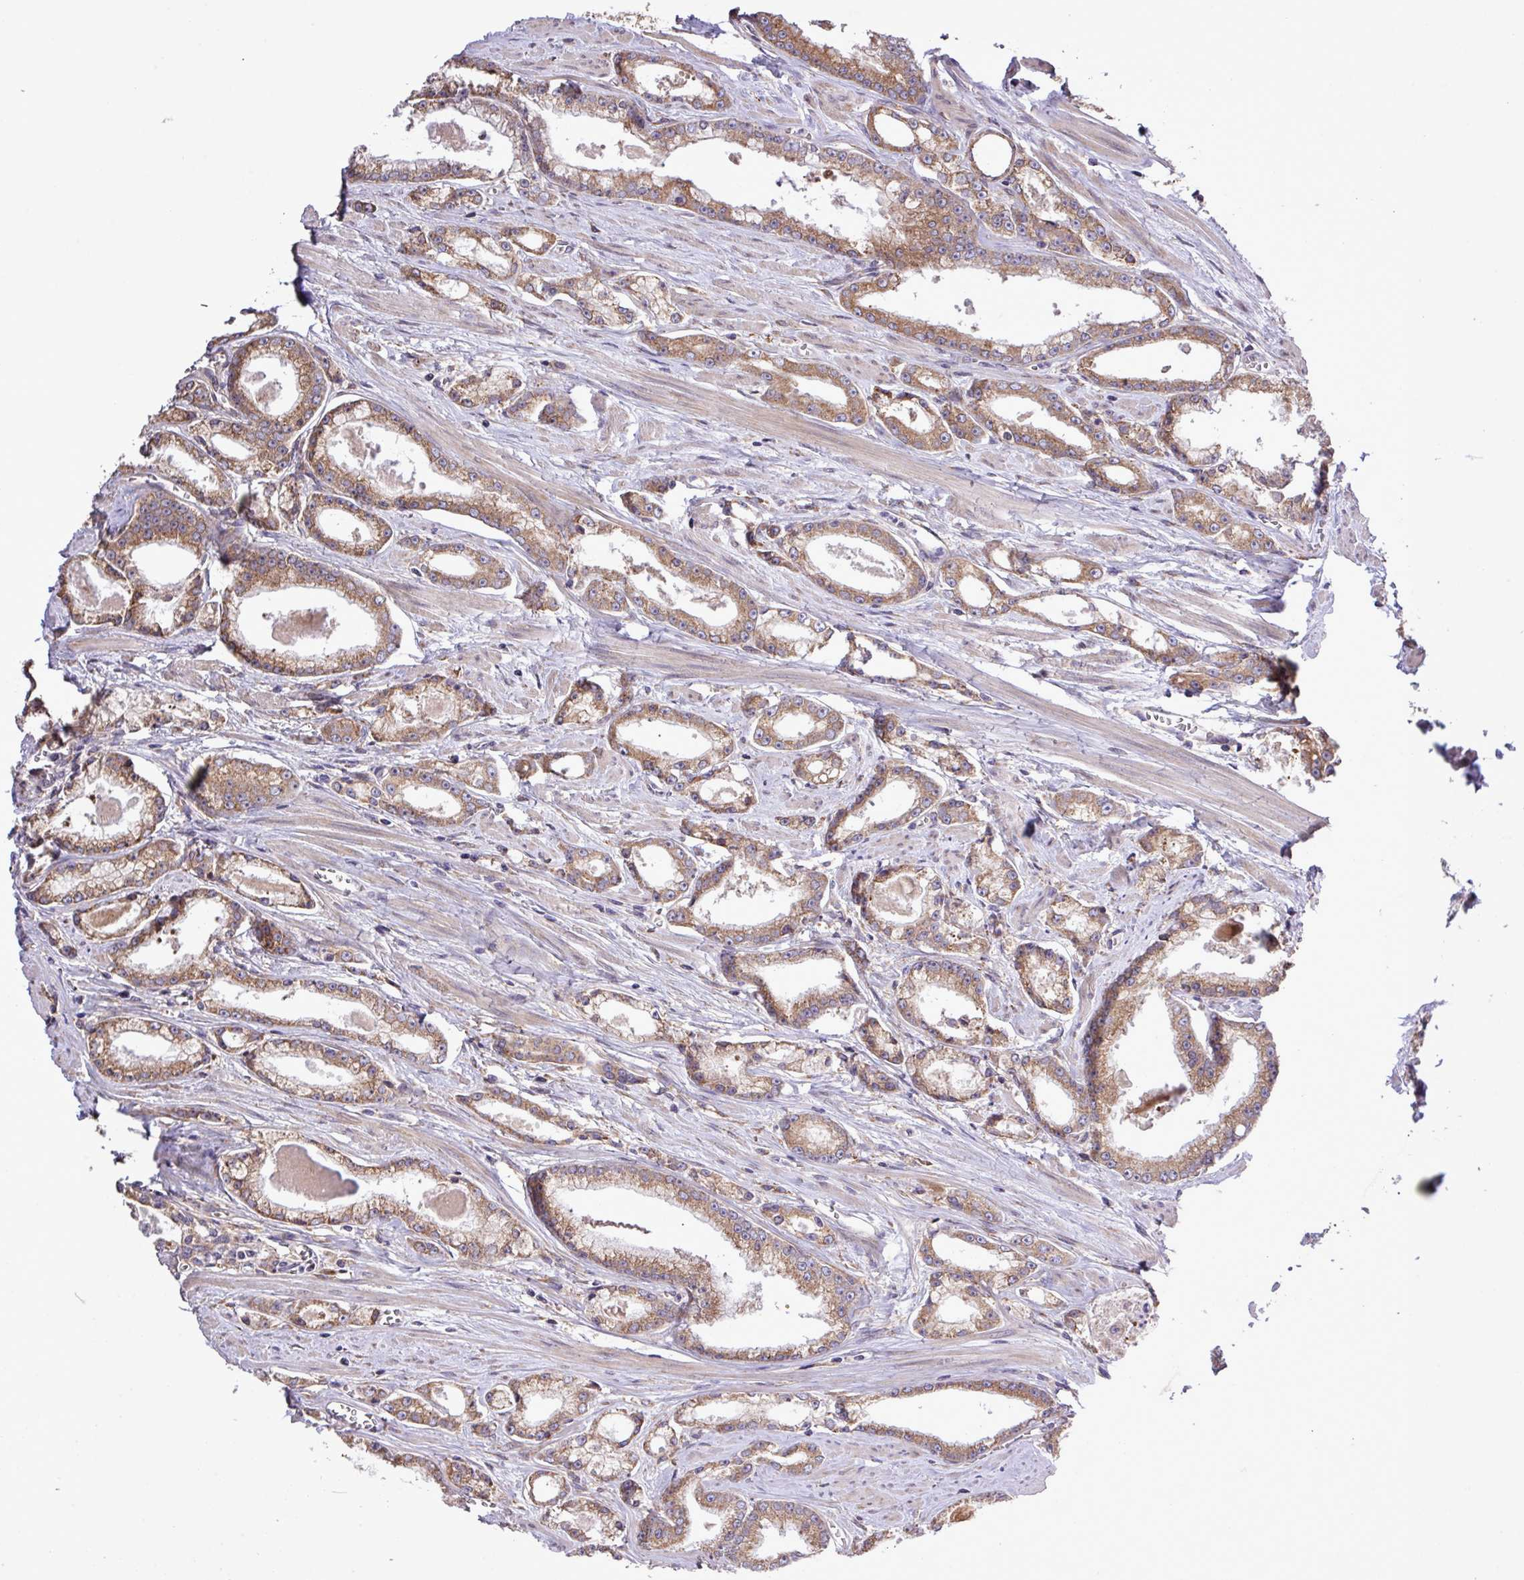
{"staining": {"intensity": "moderate", "quantity": "25%-75%", "location": "cytoplasmic/membranous"}, "tissue": "prostate cancer", "cell_type": "Tumor cells", "image_type": "cancer", "snomed": [{"axis": "morphology", "description": "Adenocarcinoma, Low grade"}, {"axis": "topography", "description": "Prostate and seminal vesicle, NOS"}], "caption": "Low-grade adenocarcinoma (prostate) stained with a protein marker displays moderate staining in tumor cells.", "gene": "MEGF6", "patient": {"sex": "male", "age": 60}}